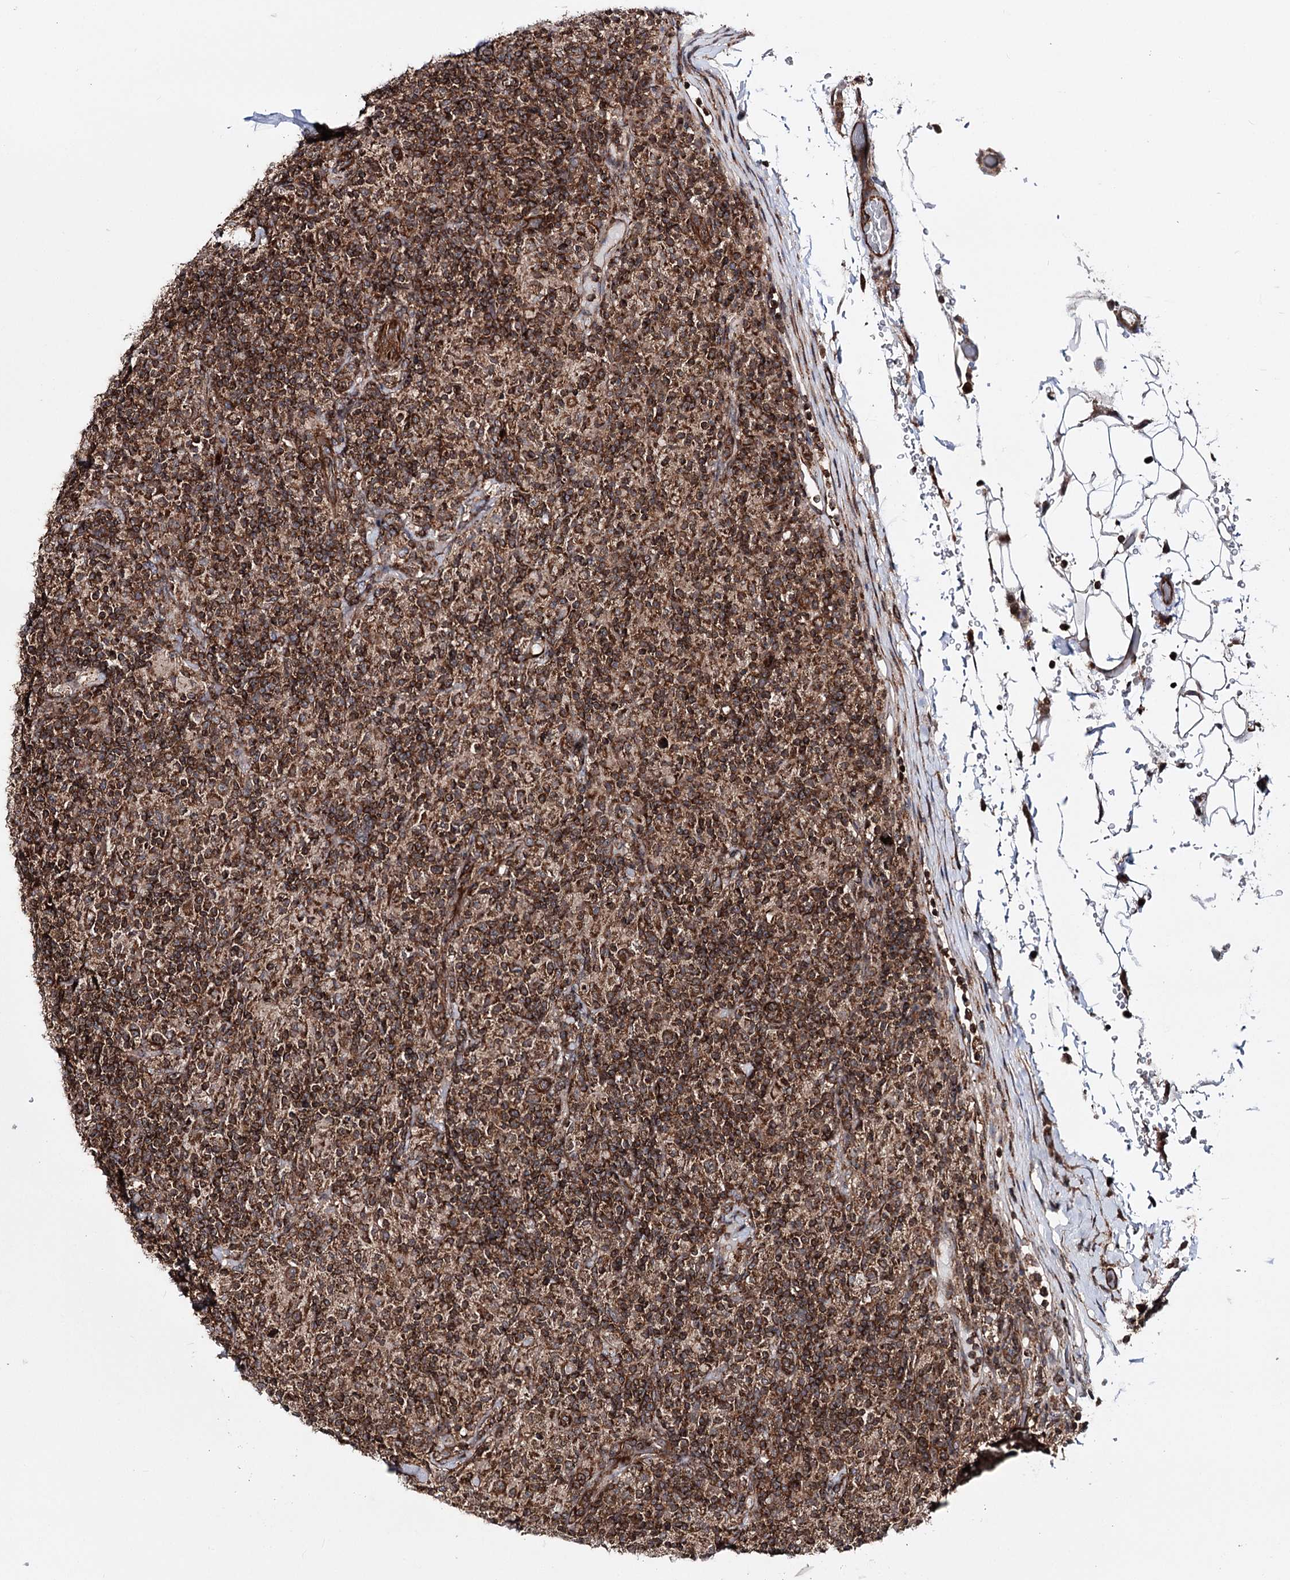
{"staining": {"intensity": "moderate", "quantity": ">75%", "location": "cytoplasmic/membranous"}, "tissue": "lymphoma", "cell_type": "Tumor cells", "image_type": "cancer", "snomed": [{"axis": "morphology", "description": "Hodgkin's disease, NOS"}, {"axis": "topography", "description": "Lymph node"}], "caption": "This micrograph displays immunohistochemistry (IHC) staining of lymphoma, with medium moderate cytoplasmic/membranous expression in approximately >75% of tumor cells.", "gene": "FGFR1OP2", "patient": {"sex": "male", "age": 70}}